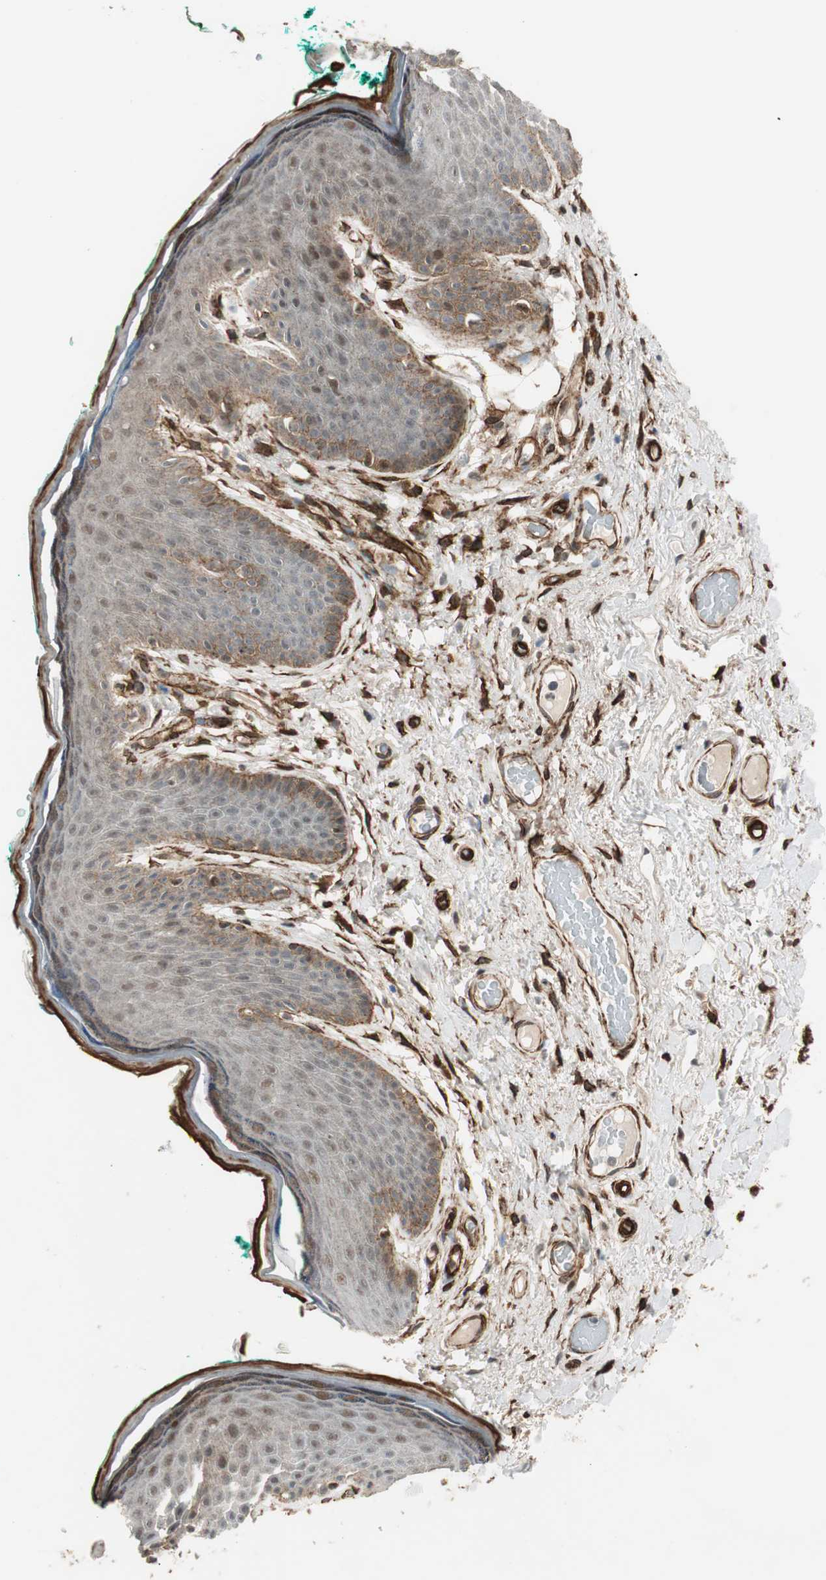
{"staining": {"intensity": "moderate", "quantity": ">75%", "location": "cytoplasmic/membranous,nuclear"}, "tissue": "skin", "cell_type": "Epidermal cells", "image_type": "normal", "snomed": [{"axis": "morphology", "description": "Normal tissue, NOS"}, {"axis": "topography", "description": "Anal"}], "caption": "Epidermal cells show moderate cytoplasmic/membranous,nuclear expression in approximately >75% of cells in benign skin. Using DAB (brown) and hematoxylin (blue) stains, captured at high magnification using brightfield microscopy.", "gene": "CDK19", "patient": {"sex": "male", "age": 74}}